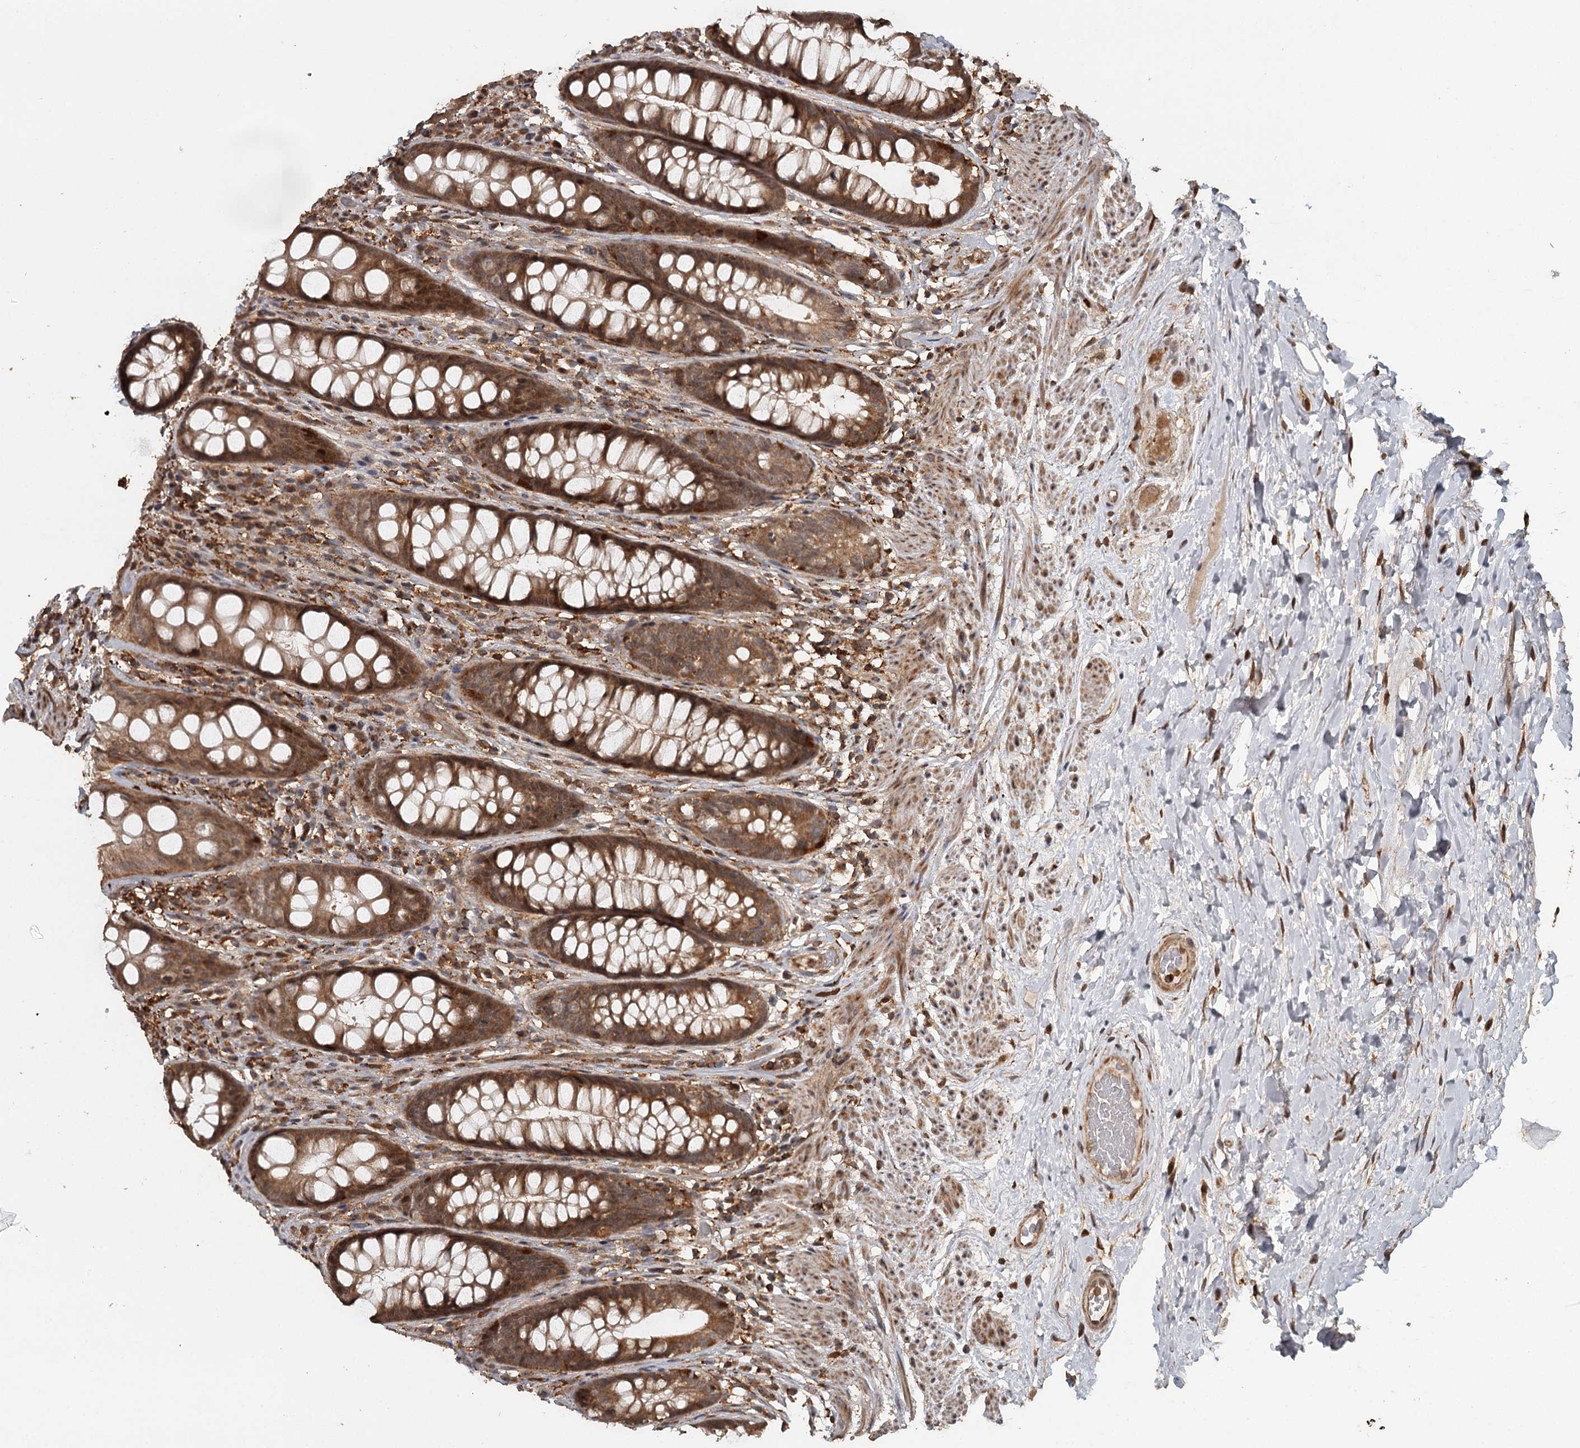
{"staining": {"intensity": "moderate", "quantity": ">75%", "location": "cytoplasmic/membranous"}, "tissue": "rectum", "cell_type": "Glandular cells", "image_type": "normal", "snomed": [{"axis": "morphology", "description": "Normal tissue, NOS"}, {"axis": "topography", "description": "Rectum"}], "caption": "This photomicrograph exhibits immunohistochemistry (IHC) staining of normal rectum, with medium moderate cytoplasmic/membranous staining in approximately >75% of glandular cells.", "gene": "FAXC", "patient": {"sex": "male", "age": 74}}